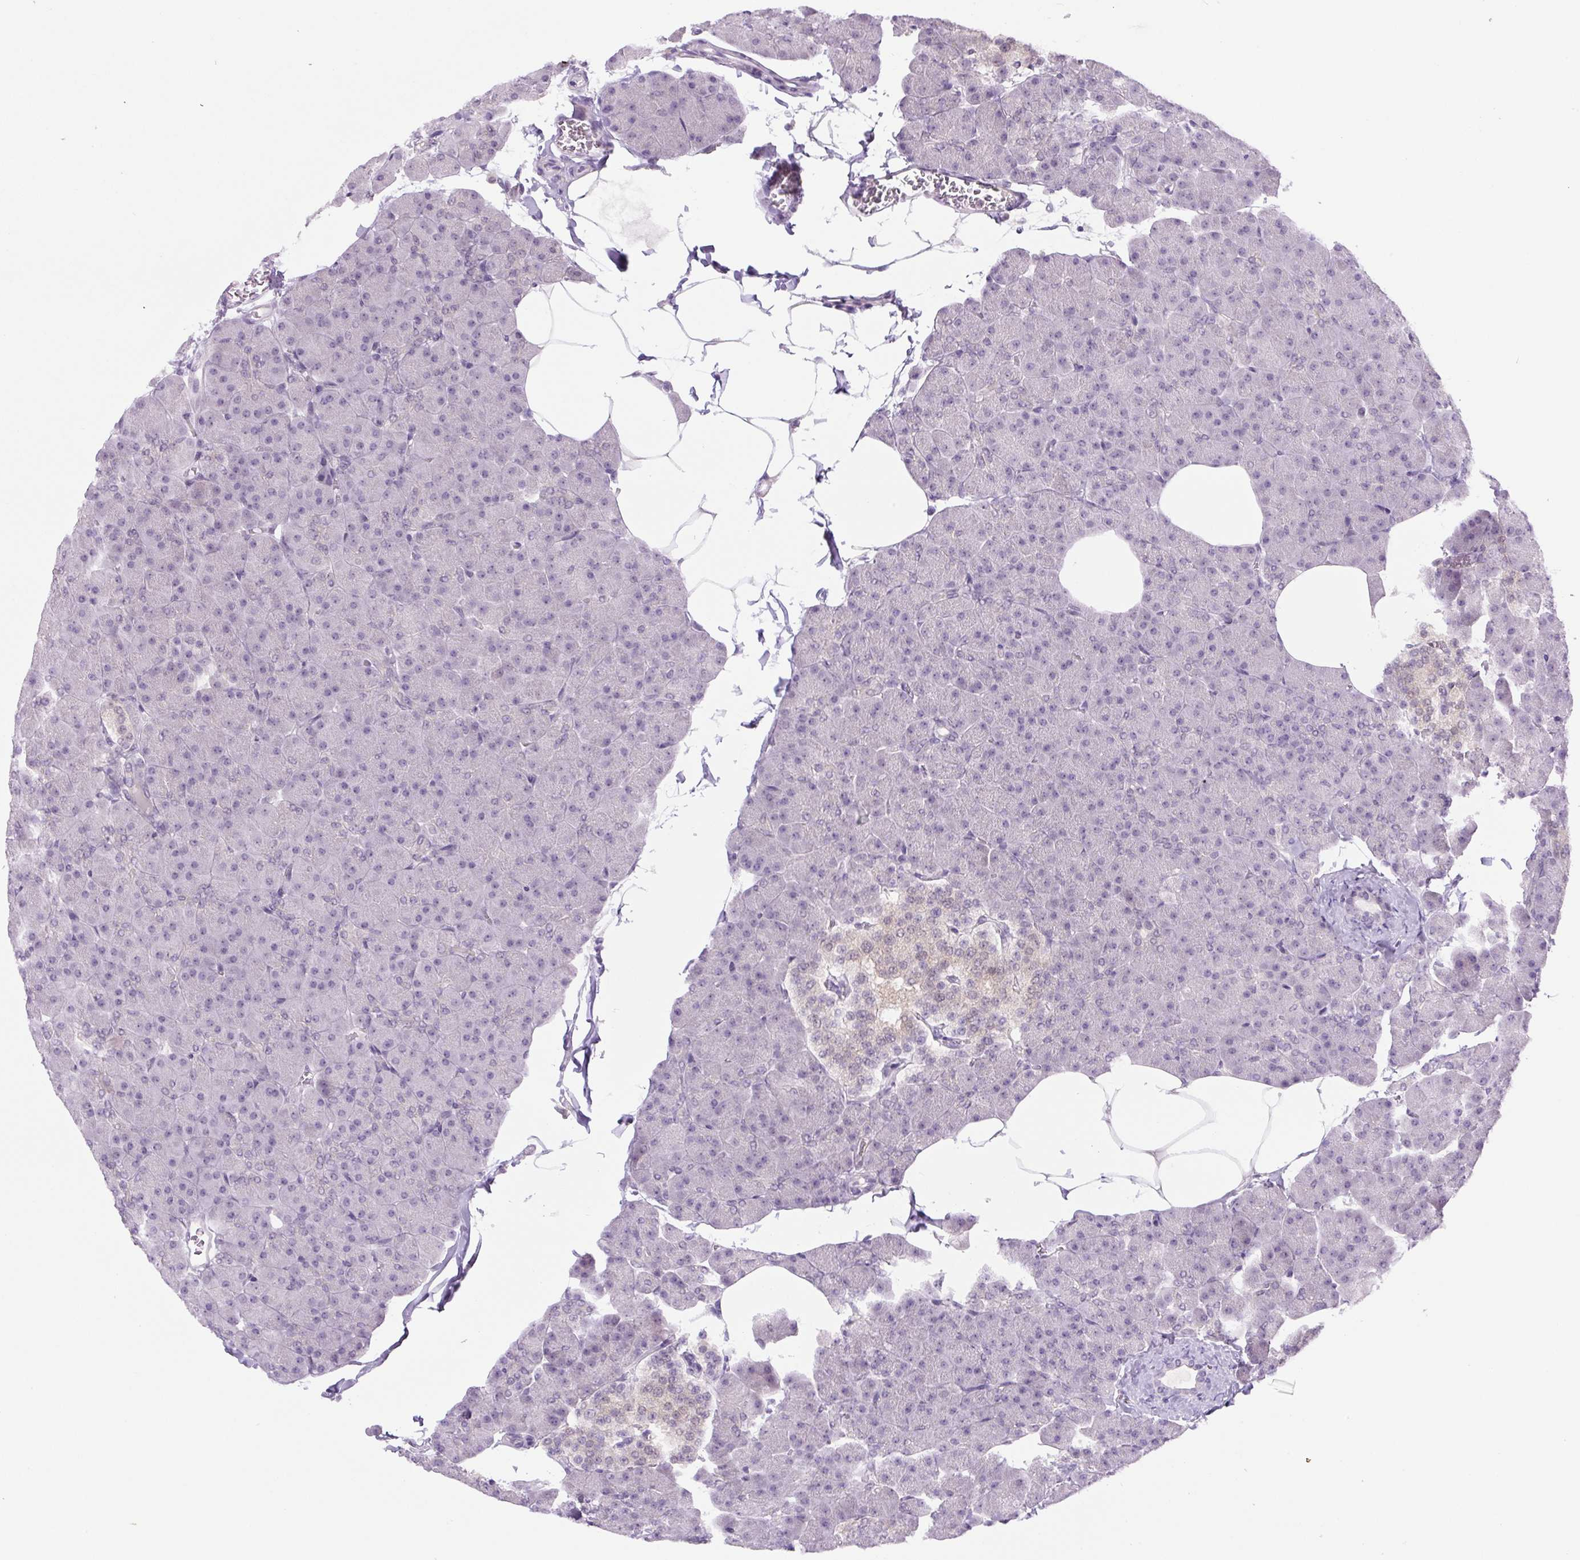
{"staining": {"intensity": "negative", "quantity": "none", "location": "none"}, "tissue": "pancreas", "cell_type": "Exocrine glandular cells", "image_type": "normal", "snomed": [{"axis": "morphology", "description": "Normal tissue, NOS"}, {"axis": "topography", "description": "Pancreas"}], "caption": "Exocrine glandular cells show no significant protein staining in normal pancreas. Brightfield microscopy of immunohistochemistry (IHC) stained with DAB (3,3'-diaminobenzidine) (brown) and hematoxylin (blue), captured at high magnification.", "gene": "RYBP", "patient": {"sex": "male", "age": 35}}